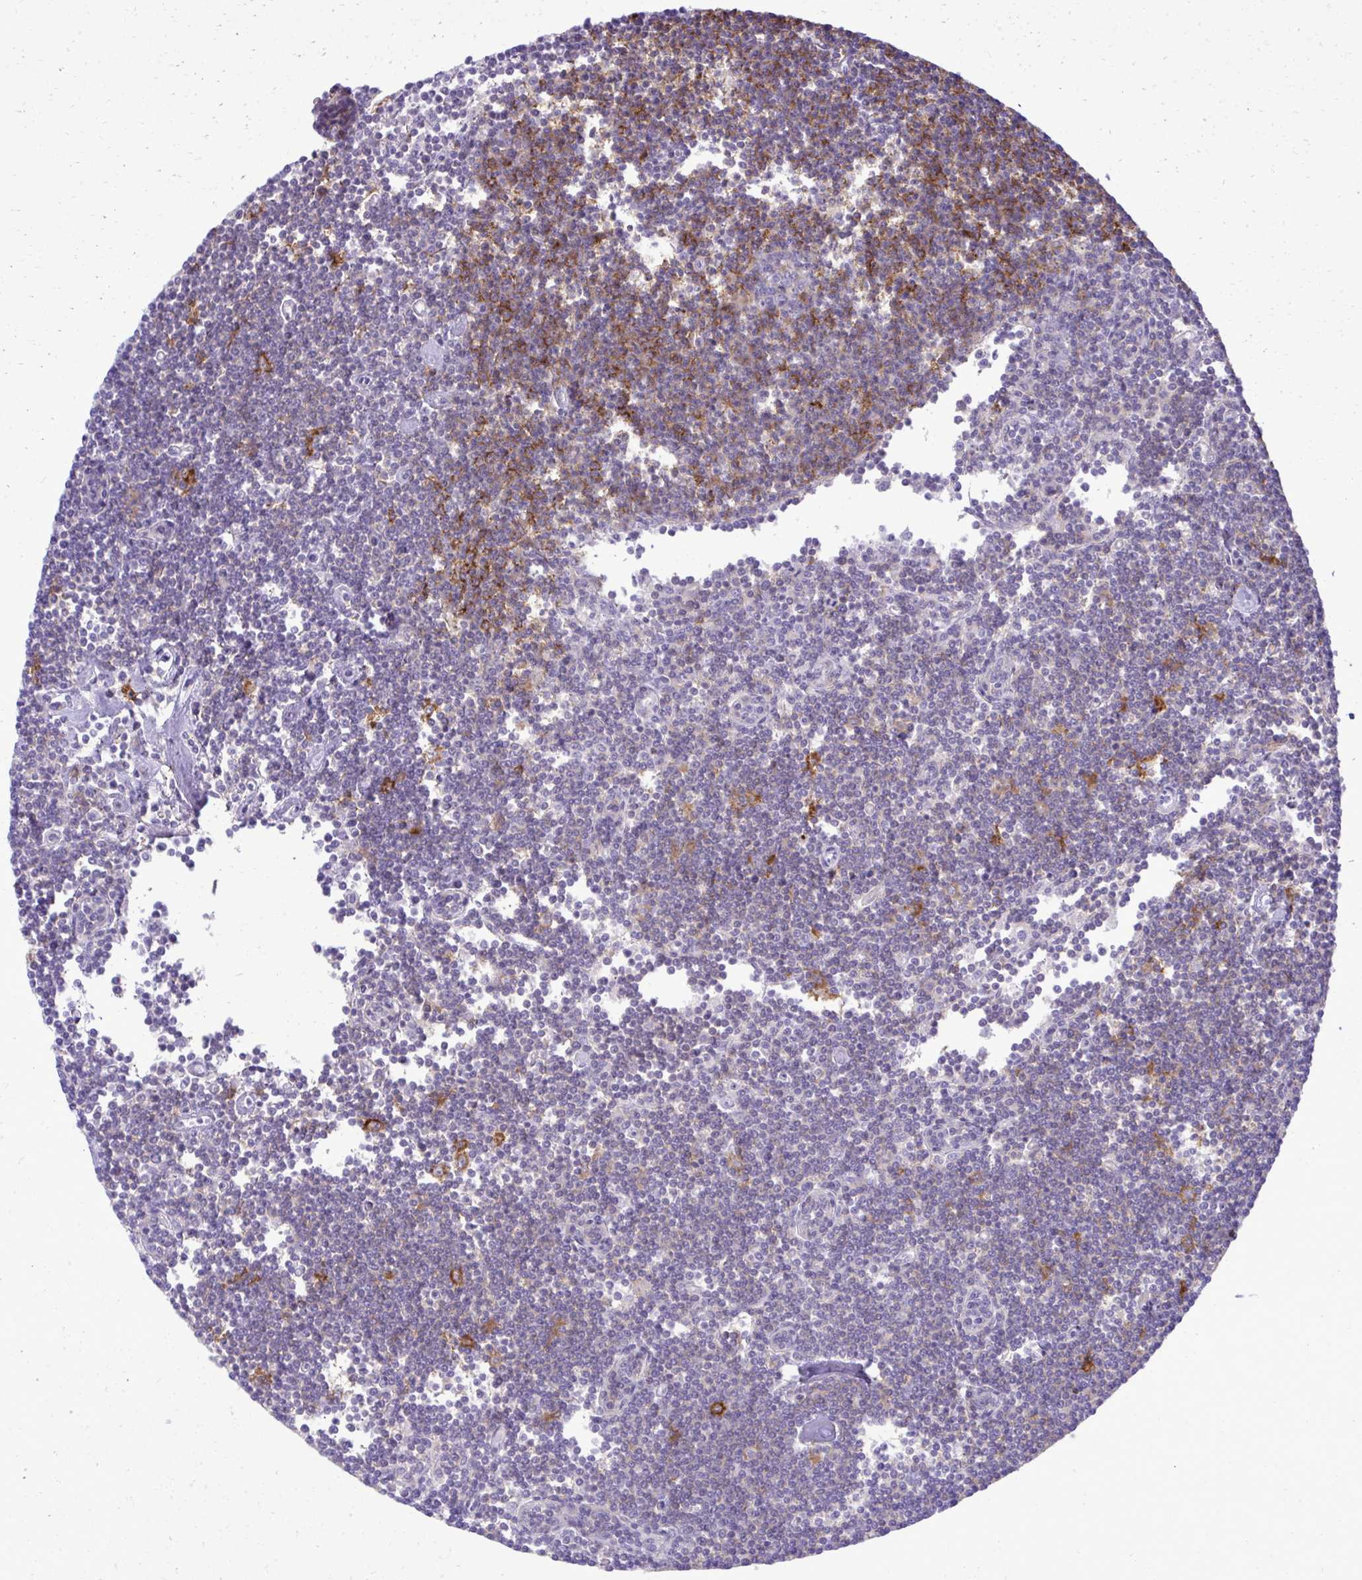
{"staining": {"intensity": "moderate", "quantity": "<25%", "location": "cytoplasmic/membranous"}, "tissue": "lymphoma", "cell_type": "Tumor cells", "image_type": "cancer", "snomed": [{"axis": "morphology", "description": "Malignant lymphoma, non-Hodgkin's type, Low grade"}, {"axis": "topography", "description": "Lymph node"}], "caption": "The image shows staining of low-grade malignant lymphoma, non-Hodgkin's type, revealing moderate cytoplasmic/membranous protein positivity (brown color) within tumor cells. Using DAB (brown) and hematoxylin (blue) stains, captured at high magnification using brightfield microscopy.", "gene": "PITPNM3", "patient": {"sex": "female", "age": 73}}